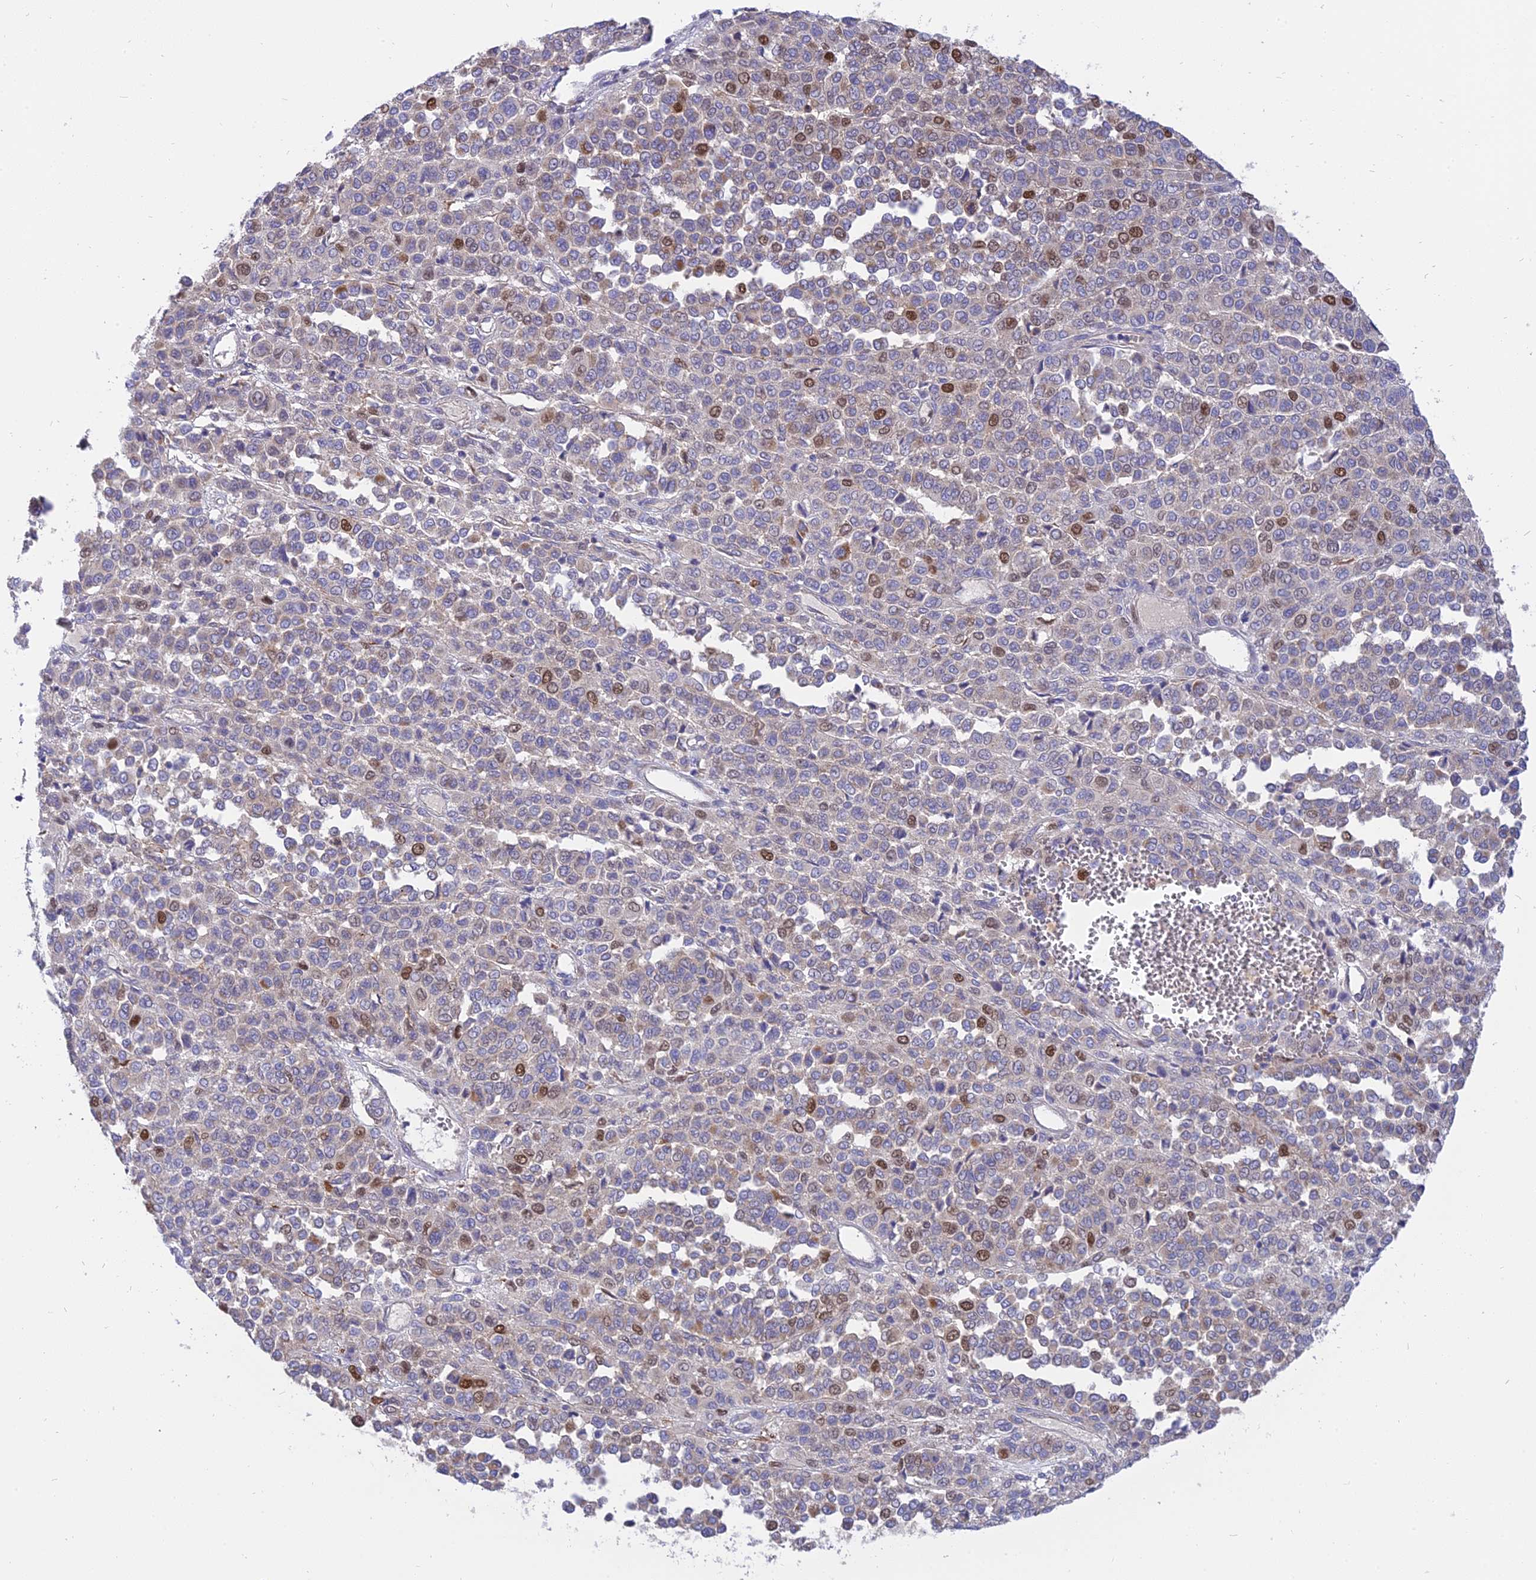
{"staining": {"intensity": "moderate", "quantity": "<25%", "location": "nuclear"}, "tissue": "melanoma", "cell_type": "Tumor cells", "image_type": "cancer", "snomed": [{"axis": "morphology", "description": "Malignant melanoma, Metastatic site"}, {"axis": "topography", "description": "Pancreas"}], "caption": "The micrograph shows immunohistochemical staining of malignant melanoma (metastatic site). There is moderate nuclear positivity is appreciated in approximately <25% of tumor cells.", "gene": "CENPV", "patient": {"sex": "female", "age": 30}}